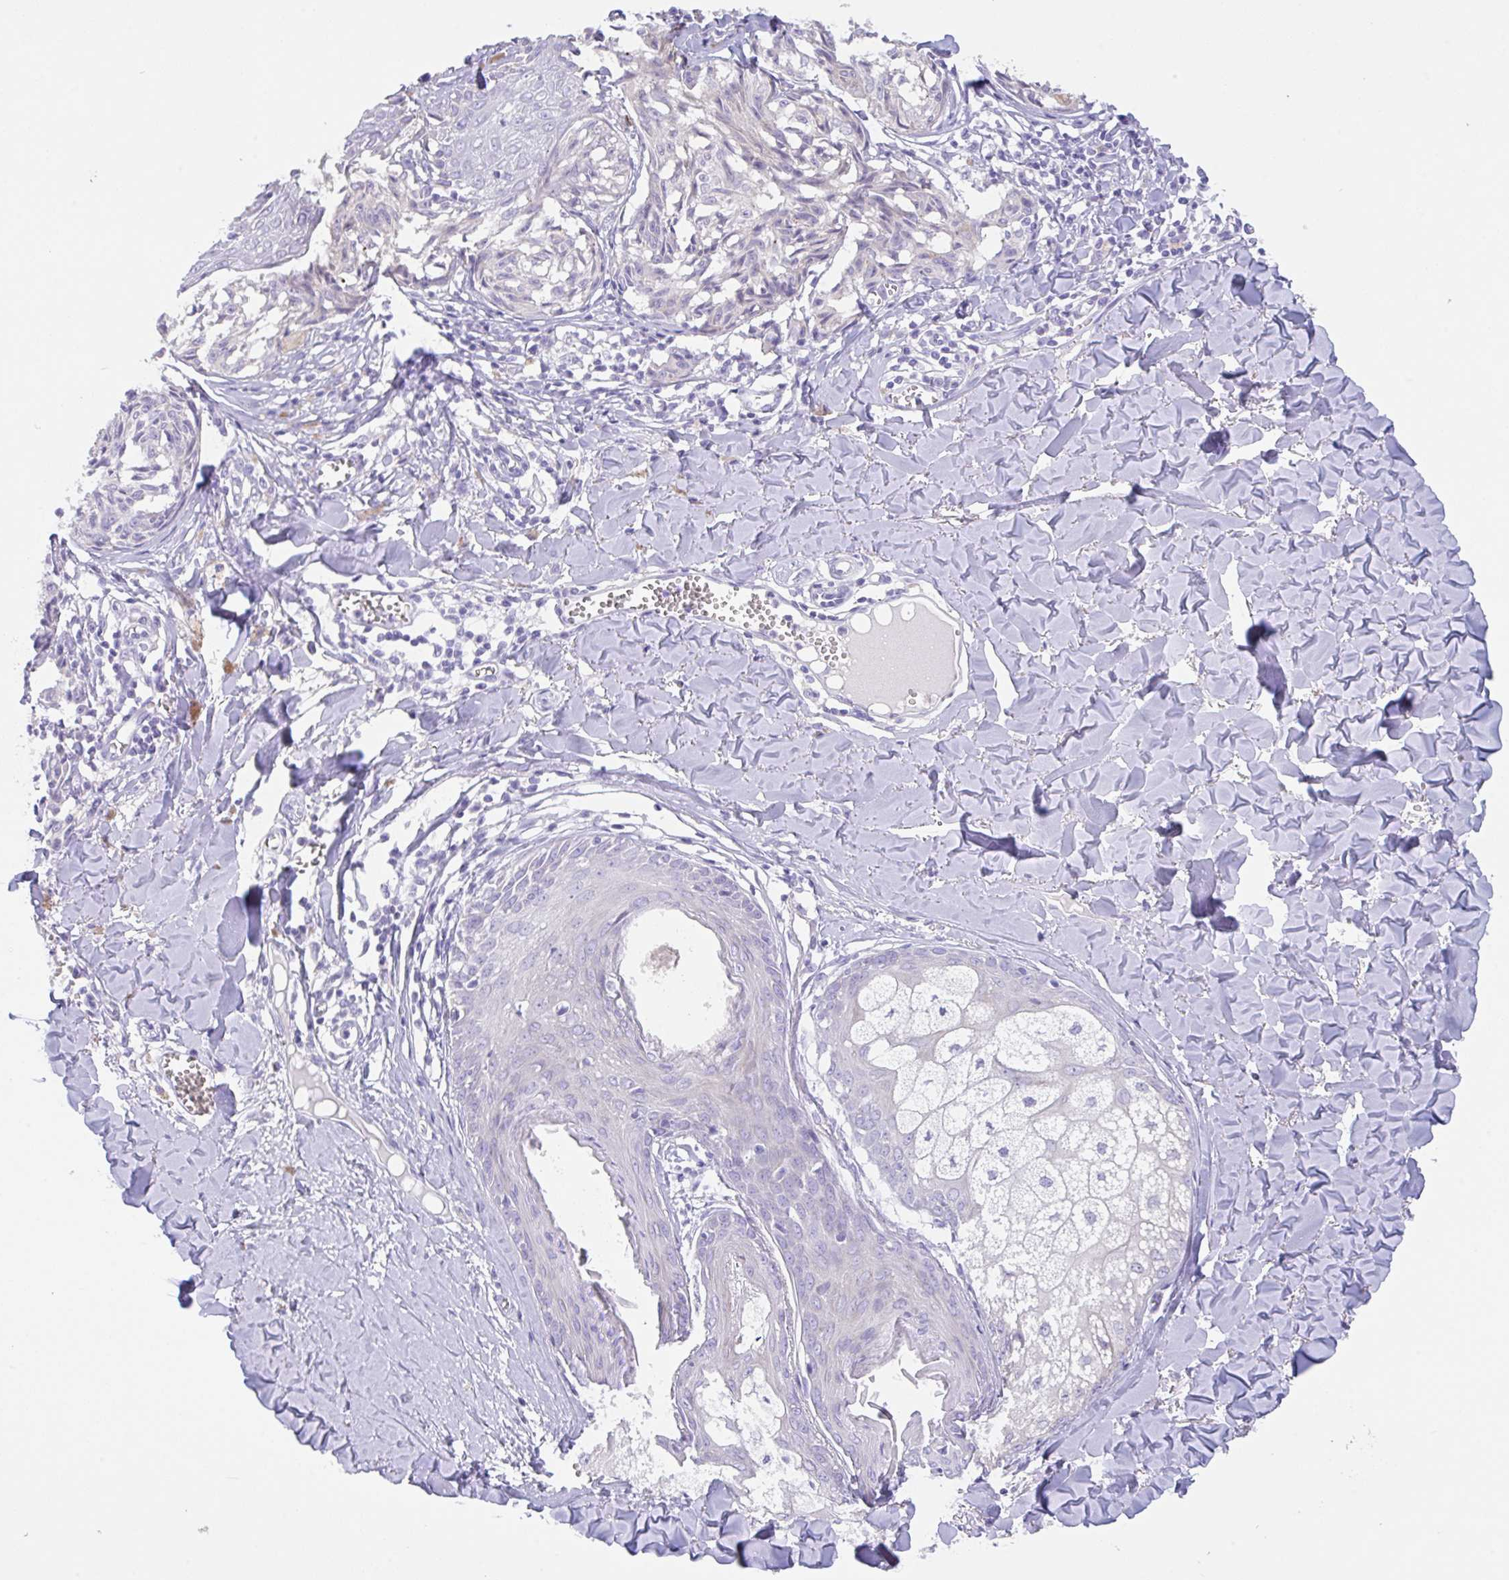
{"staining": {"intensity": "negative", "quantity": "none", "location": "none"}, "tissue": "melanoma", "cell_type": "Tumor cells", "image_type": "cancer", "snomed": [{"axis": "morphology", "description": "Malignant melanoma, NOS"}, {"axis": "topography", "description": "Skin"}], "caption": "DAB immunohistochemical staining of human malignant melanoma demonstrates no significant staining in tumor cells.", "gene": "TRAF4", "patient": {"sex": "female", "age": 43}}